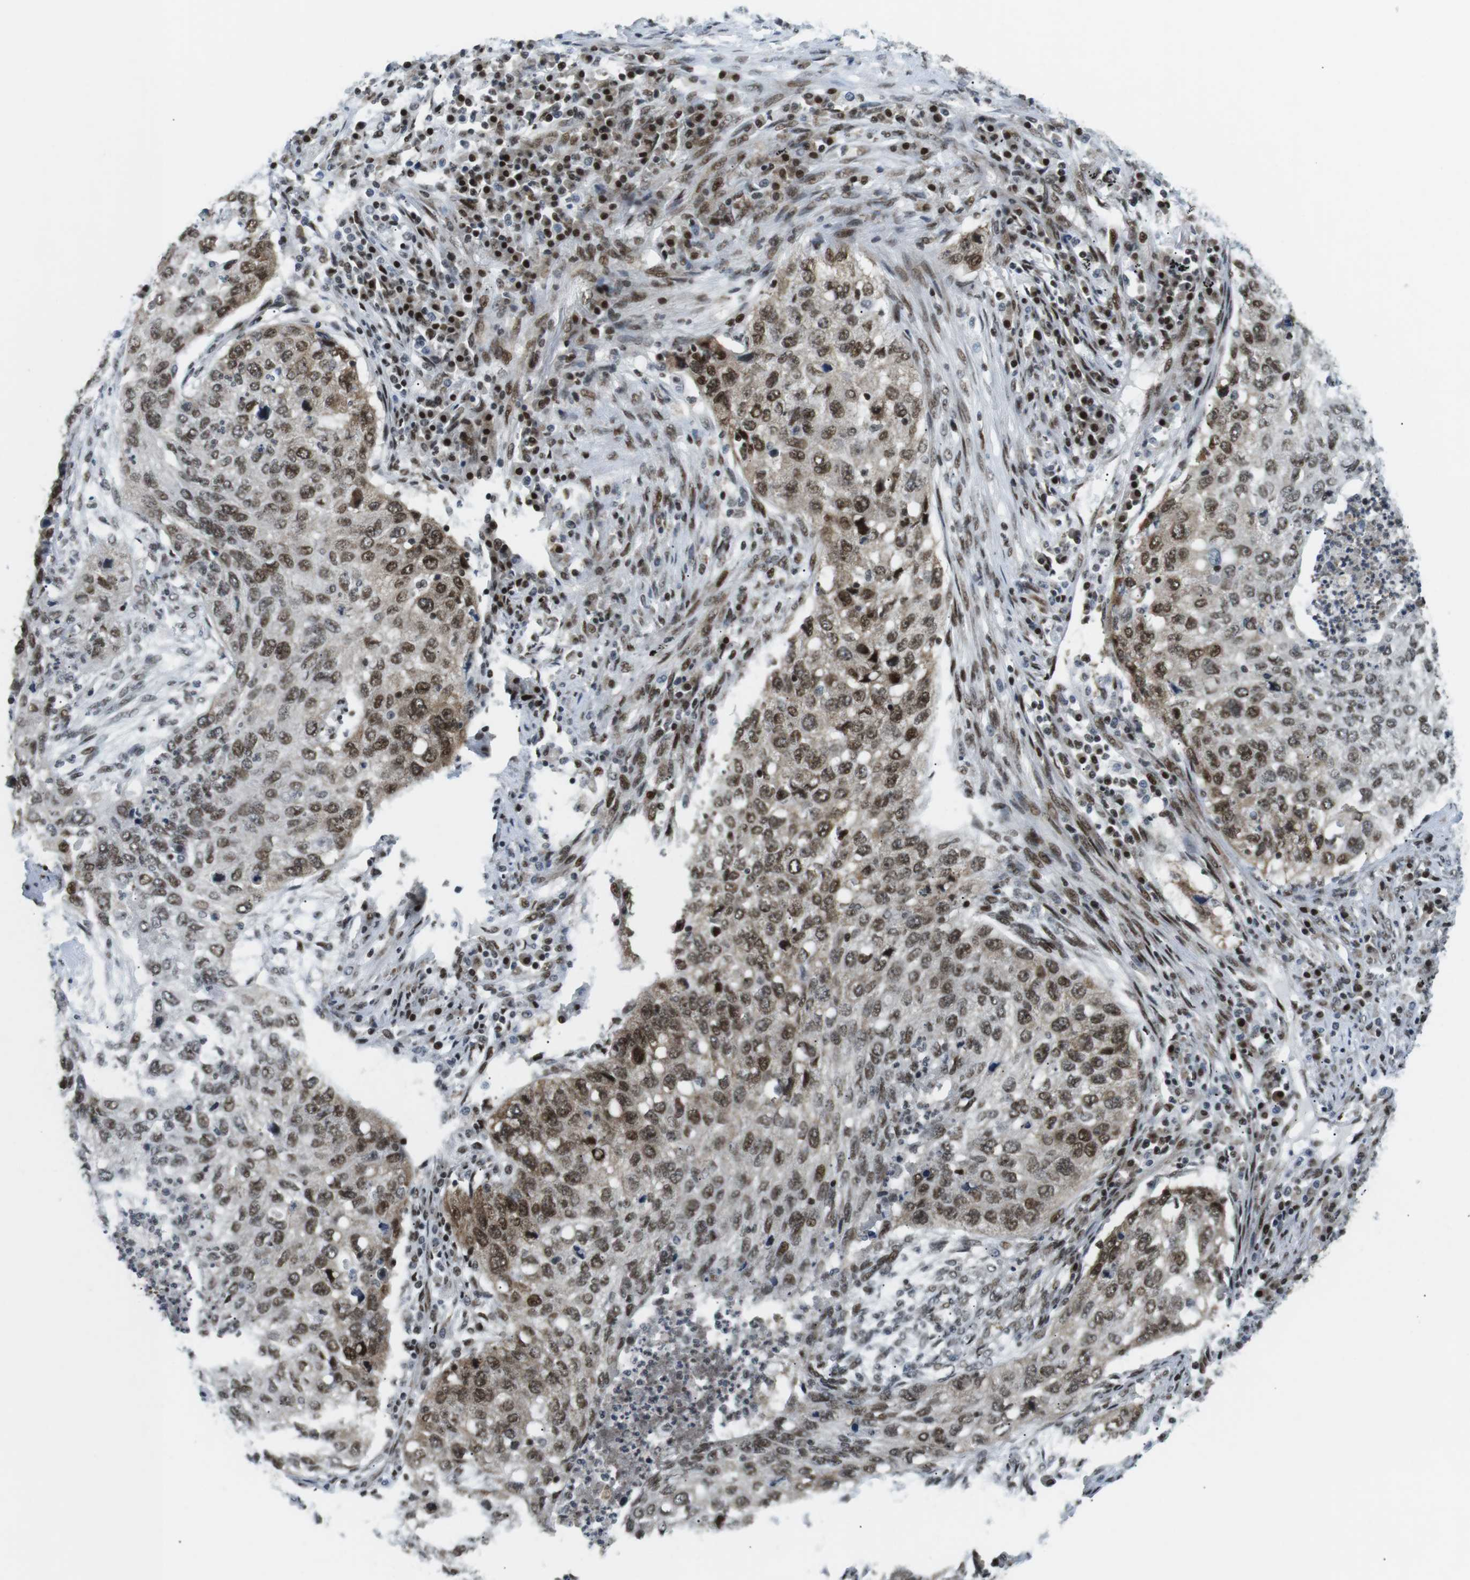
{"staining": {"intensity": "moderate", "quantity": ">75%", "location": "nuclear"}, "tissue": "lung cancer", "cell_type": "Tumor cells", "image_type": "cancer", "snomed": [{"axis": "morphology", "description": "Squamous cell carcinoma, NOS"}, {"axis": "topography", "description": "Lung"}], "caption": "Lung cancer (squamous cell carcinoma) stained for a protein (brown) displays moderate nuclear positive positivity in approximately >75% of tumor cells.", "gene": "CDC27", "patient": {"sex": "female", "age": 63}}